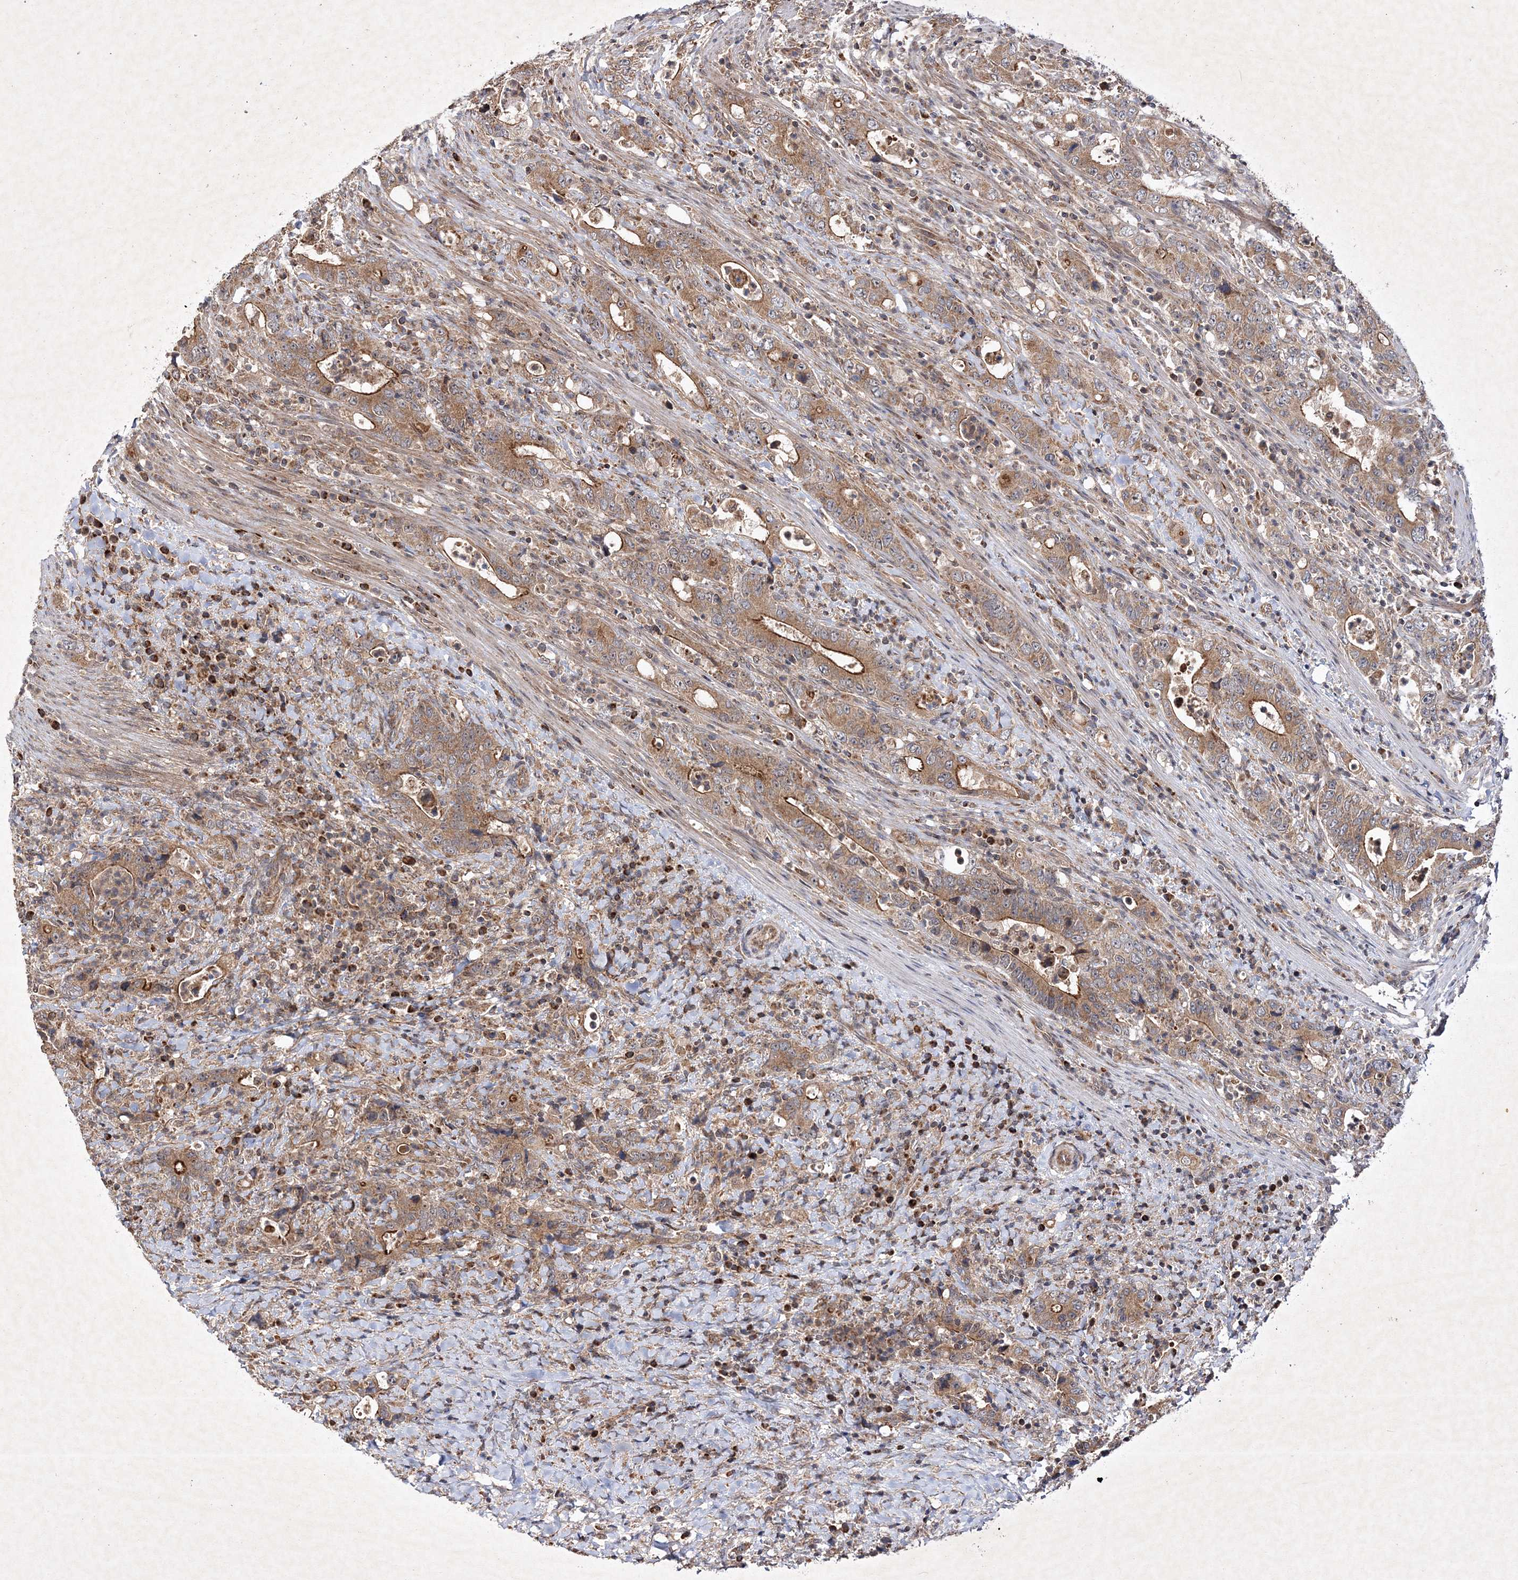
{"staining": {"intensity": "moderate", "quantity": ">75%", "location": "cytoplasmic/membranous"}, "tissue": "colorectal cancer", "cell_type": "Tumor cells", "image_type": "cancer", "snomed": [{"axis": "morphology", "description": "Adenocarcinoma, NOS"}, {"axis": "topography", "description": "Colon"}], "caption": "Colorectal cancer (adenocarcinoma) was stained to show a protein in brown. There is medium levels of moderate cytoplasmic/membranous expression in approximately >75% of tumor cells. The protein is shown in brown color, while the nuclei are stained blue.", "gene": "SCRN3", "patient": {"sex": "female", "age": 75}}